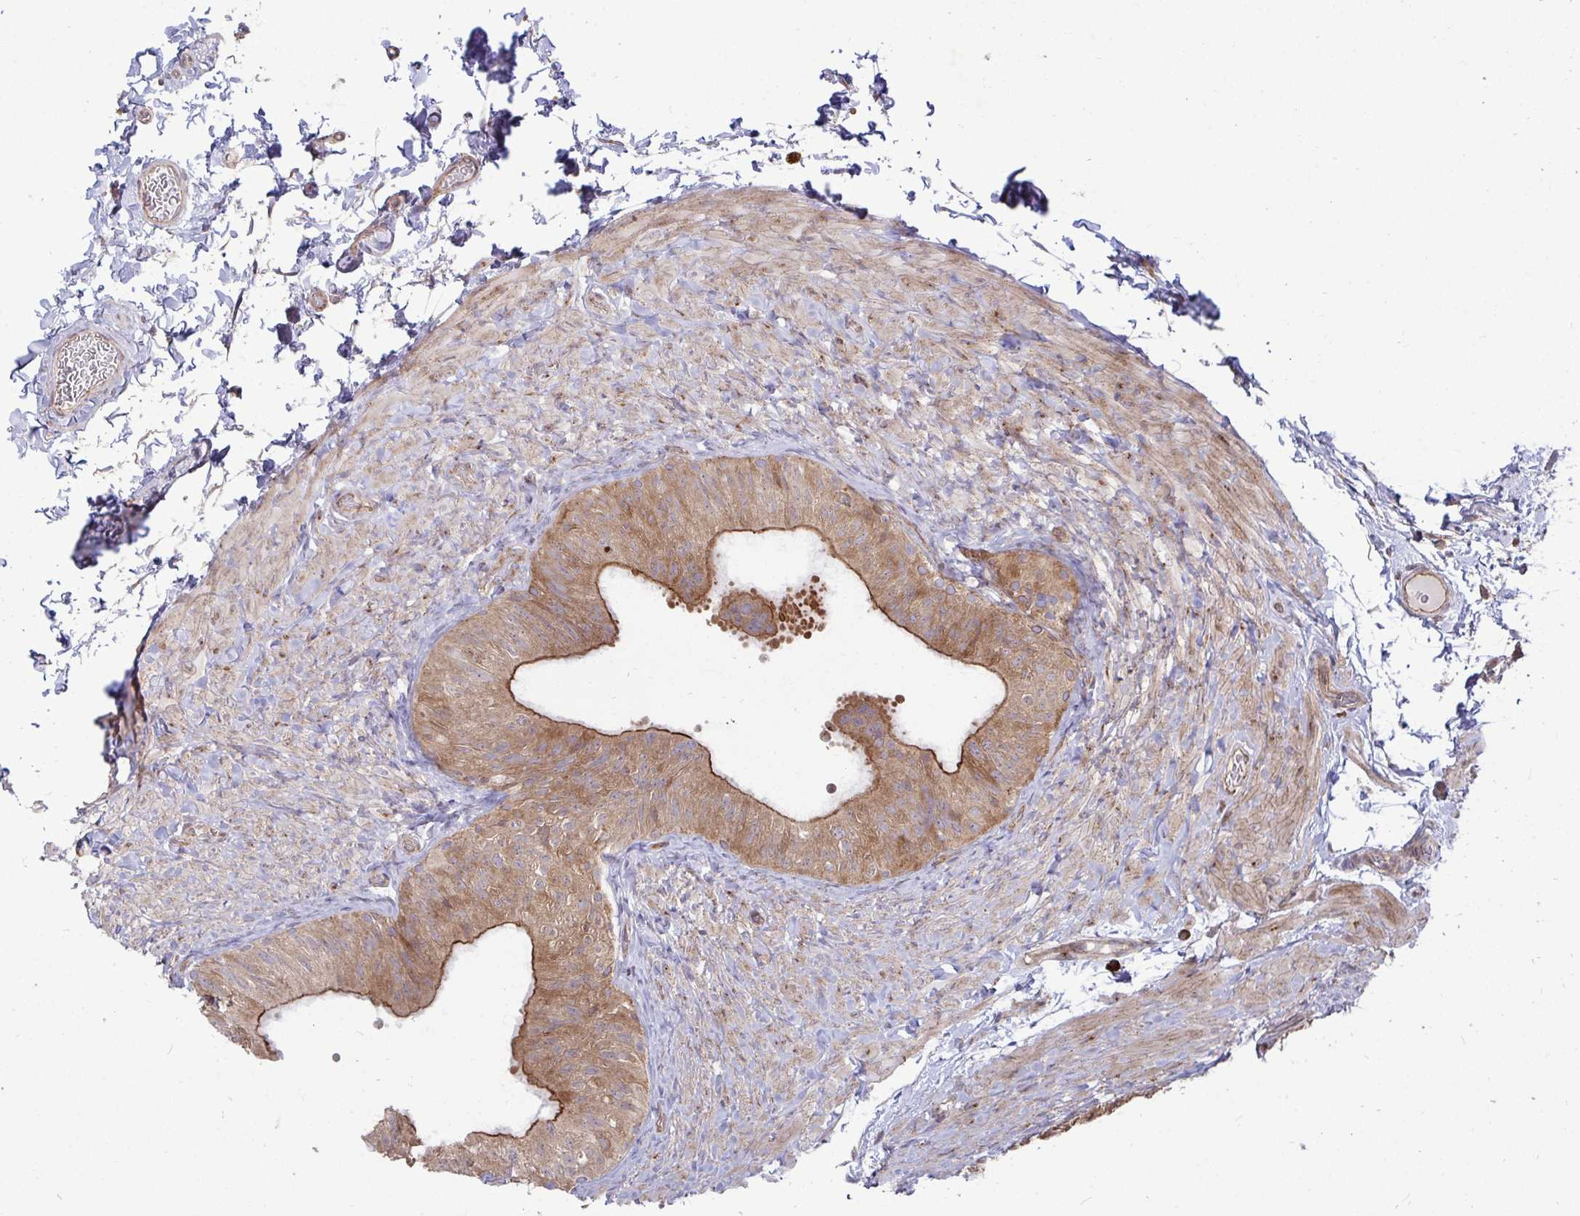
{"staining": {"intensity": "moderate", "quantity": ">75%", "location": "cytoplasmic/membranous"}, "tissue": "epididymis", "cell_type": "Glandular cells", "image_type": "normal", "snomed": [{"axis": "morphology", "description": "Normal tissue, NOS"}, {"axis": "topography", "description": "Epididymis, spermatic cord, NOS"}, {"axis": "topography", "description": "Epididymis"}], "caption": "Protein expression analysis of unremarkable epididymis shows moderate cytoplasmic/membranous expression in approximately >75% of glandular cells.", "gene": "SH2D1B", "patient": {"sex": "male", "age": 31}}